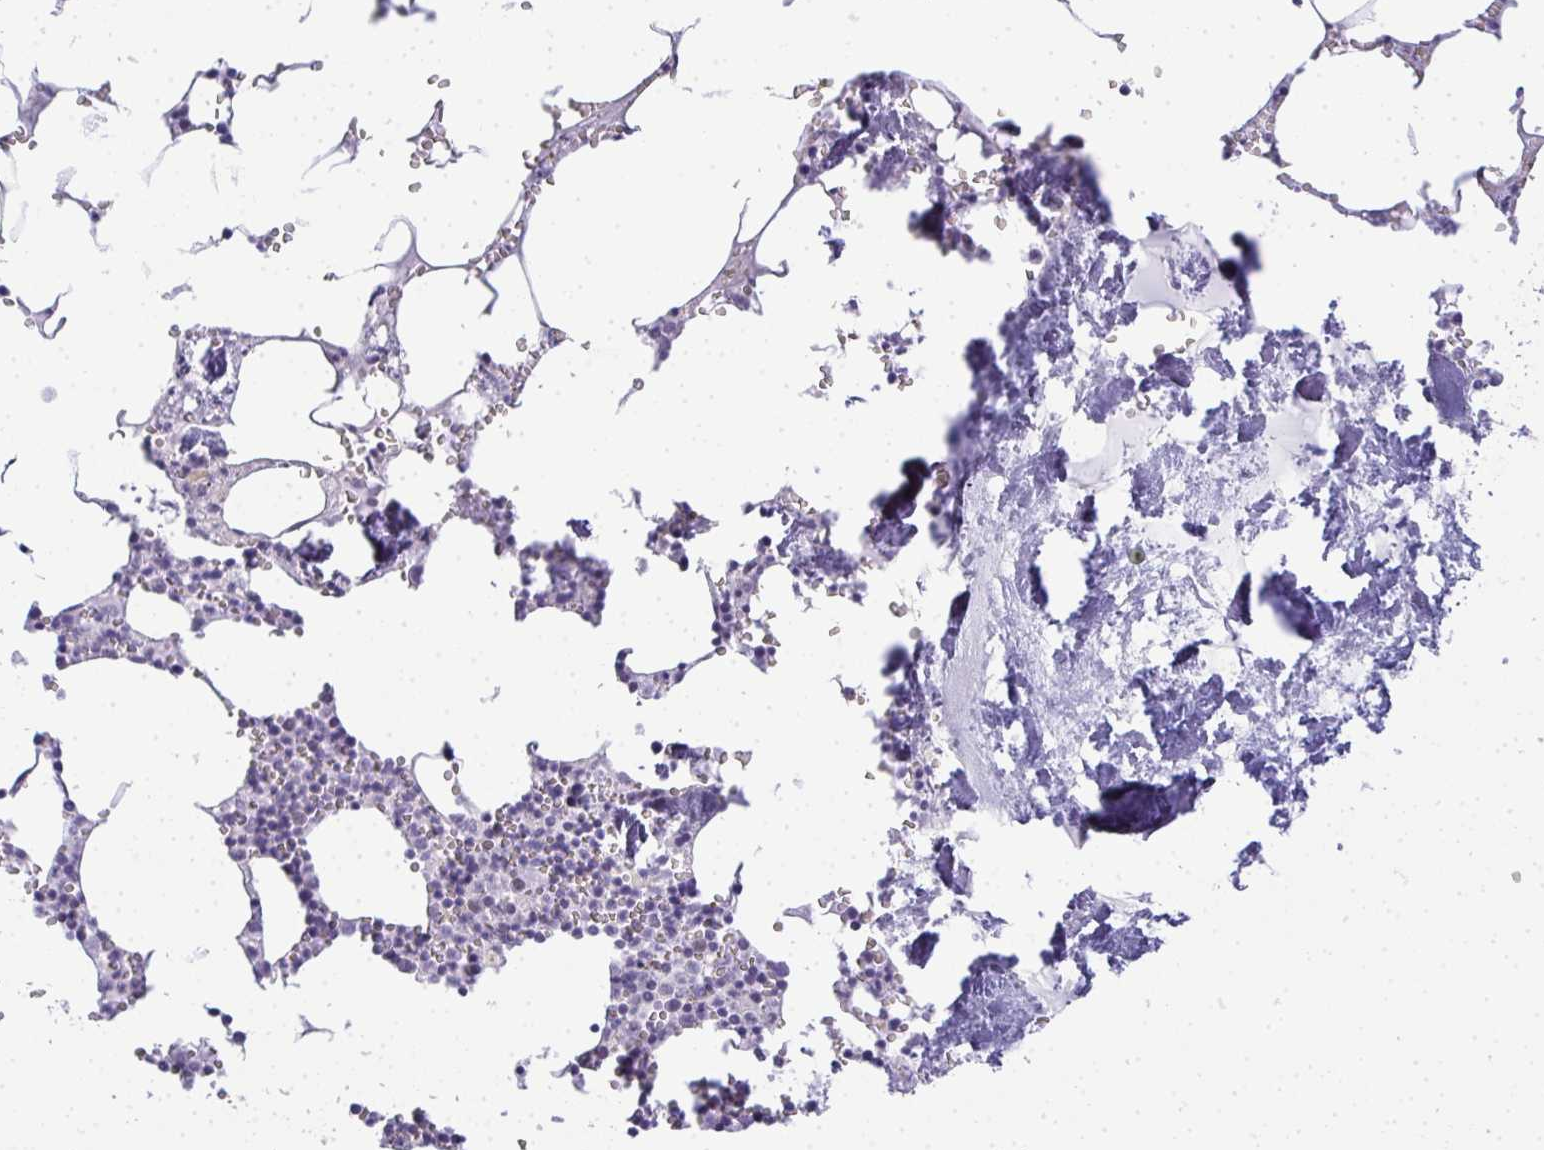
{"staining": {"intensity": "negative", "quantity": "none", "location": "none"}, "tissue": "bone marrow", "cell_type": "Hematopoietic cells", "image_type": "normal", "snomed": [{"axis": "morphology", "description": "Normal tissue, NOS"}, {"axis": "topography", "description": "Bone marrow"}], "caption": "This is an immunohistochemistry photomicrograph of normal human bone marrow. There is no expression in hematopoietic cells.", "gene": "PLA2G1B", "patient": {"sex": "male", "age": 54}}